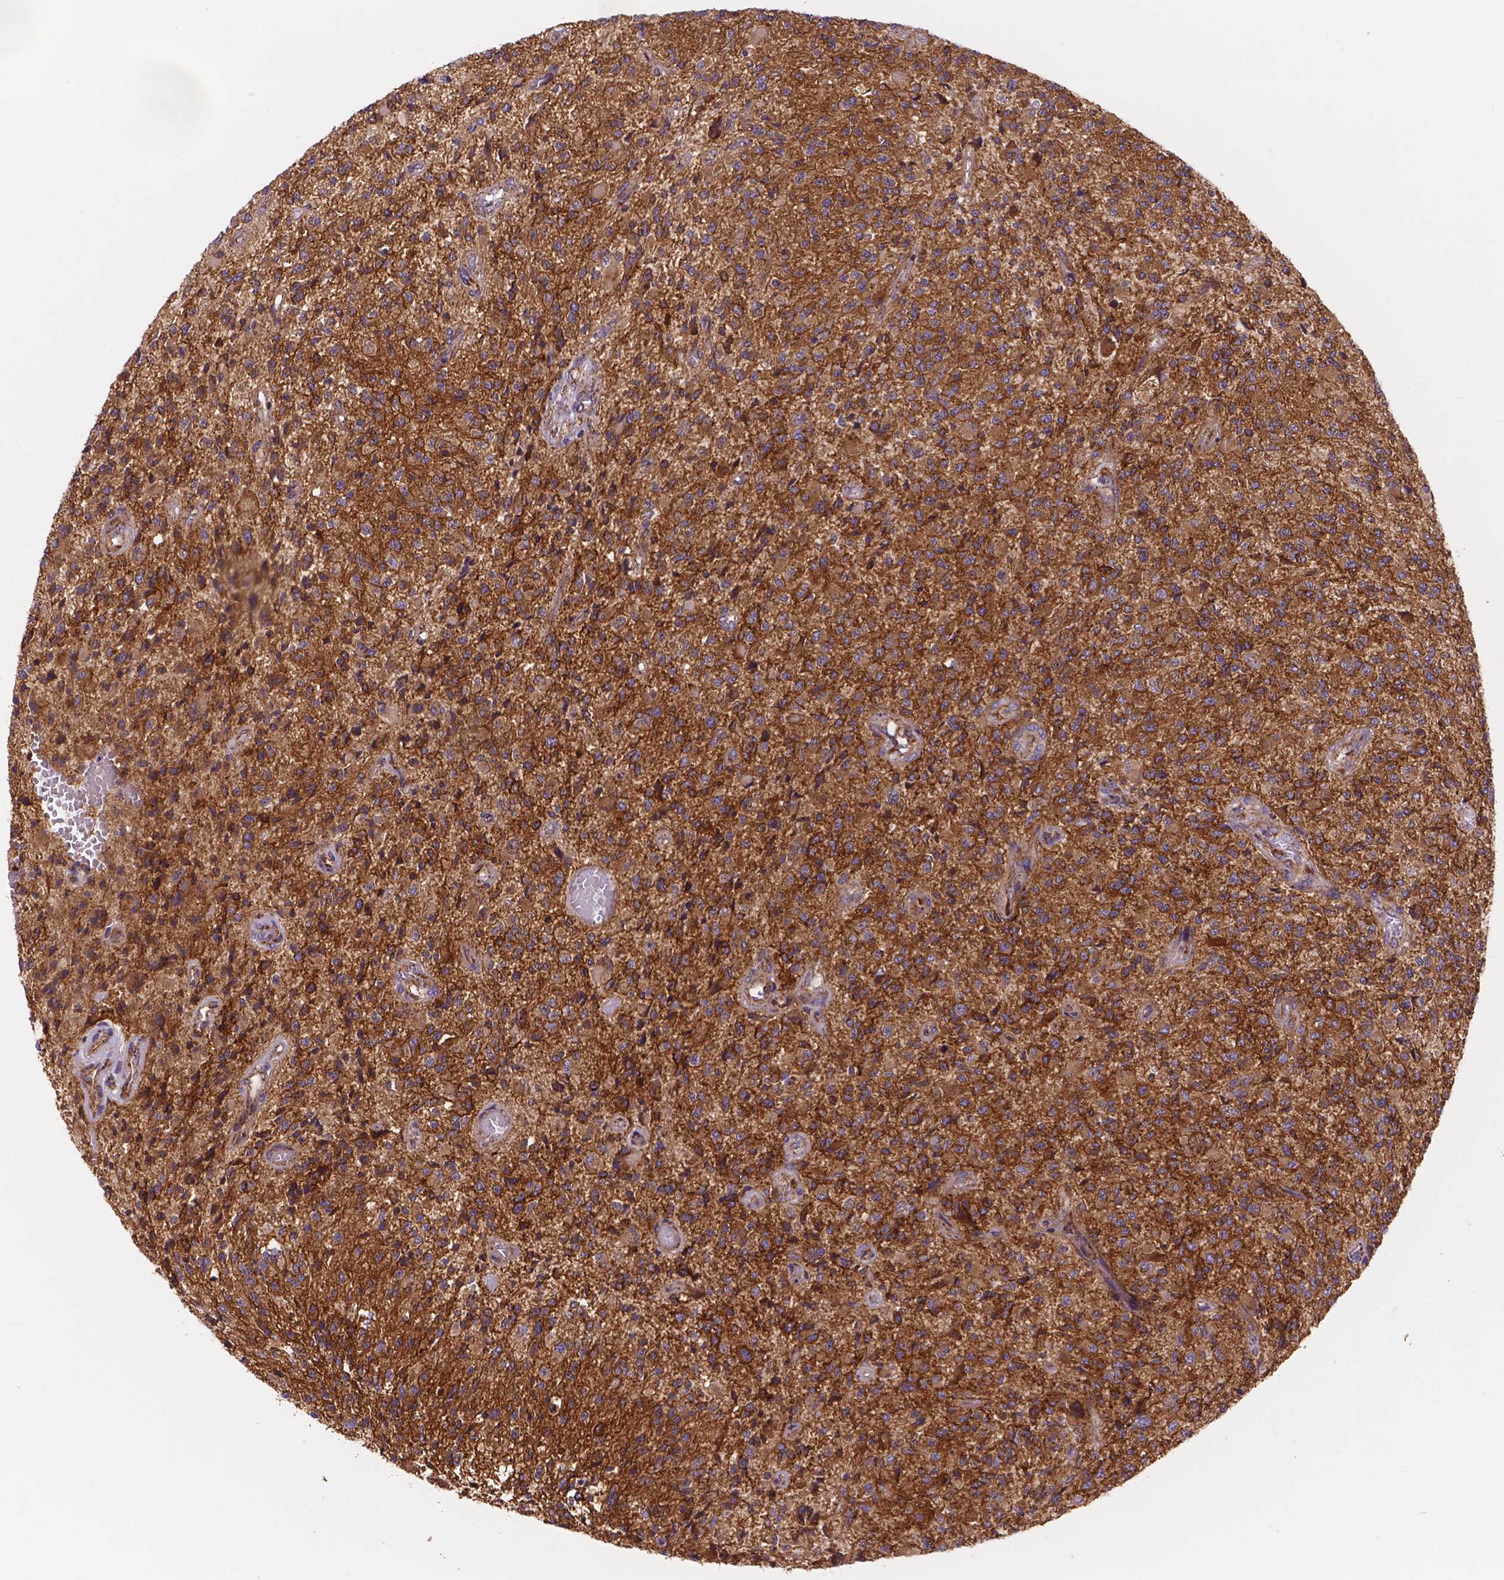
{"staining": {"intensity": "moderate", "quantity": ">75%", "location": "cytoplasmic/membranous"}, "tissue": "glioma", "cell_type": "Tumor cells", "image_type": "cancer", "snomed": [{"axis": "morphology", "description": "Glioma, malignant, High grade"}, {"axis": "topography", "description": "Brain"}], "caption": "This micrograph exhibits high-grade glioma (malignant) stained with immunohistochemistry (IHC) to label a protein in brown. The cytoplasmic/membranous of tumor cells show moderate positivity for the protein. Nuclei are counter-stained blue.", "gene": "AK3", "patient": {"sex": "female", "age": 63}}